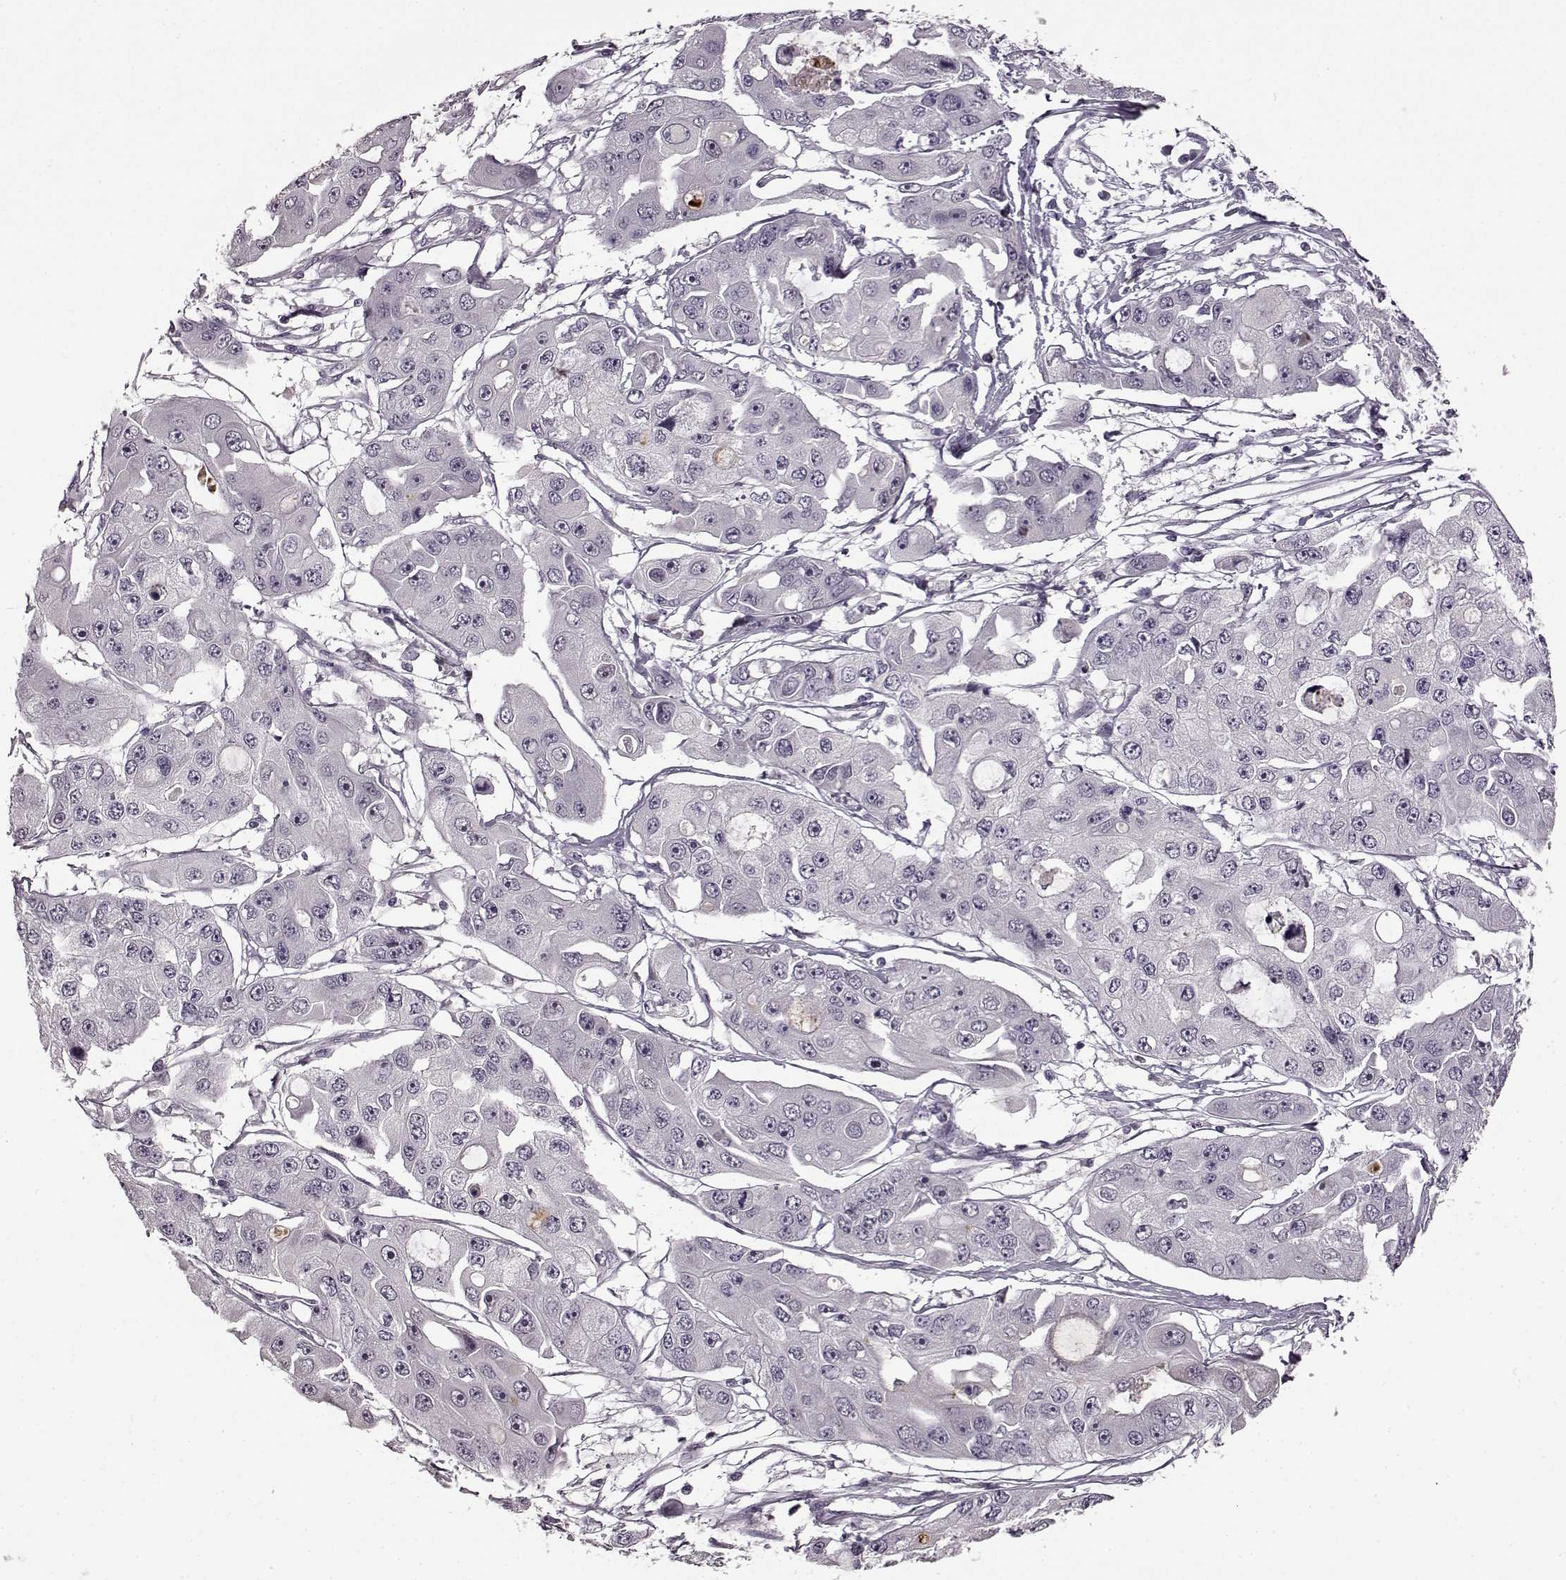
{"staining": {"intensity": "negative", "quantity": "none", "location": "none"}, "tissue": "ovarian cancer", "cell_type": "Tumor cells", "image_type": "cancer", "snomed": [{"axis": "morphology", "description": "Cystadenocarcinoma, serous, NOS"}, {"axis": "topography", "description": "Ovary"}], "caption": "Immunohistochemistry (IHC) image of neoplastic tissue: human ovarian cancer stained with DAB (3,3'-diaminobenzidine) reveals no significant protein positivity in tumor cells.", "gene": "CNGA3", "patient": {"sex": "female", "age": 56}}